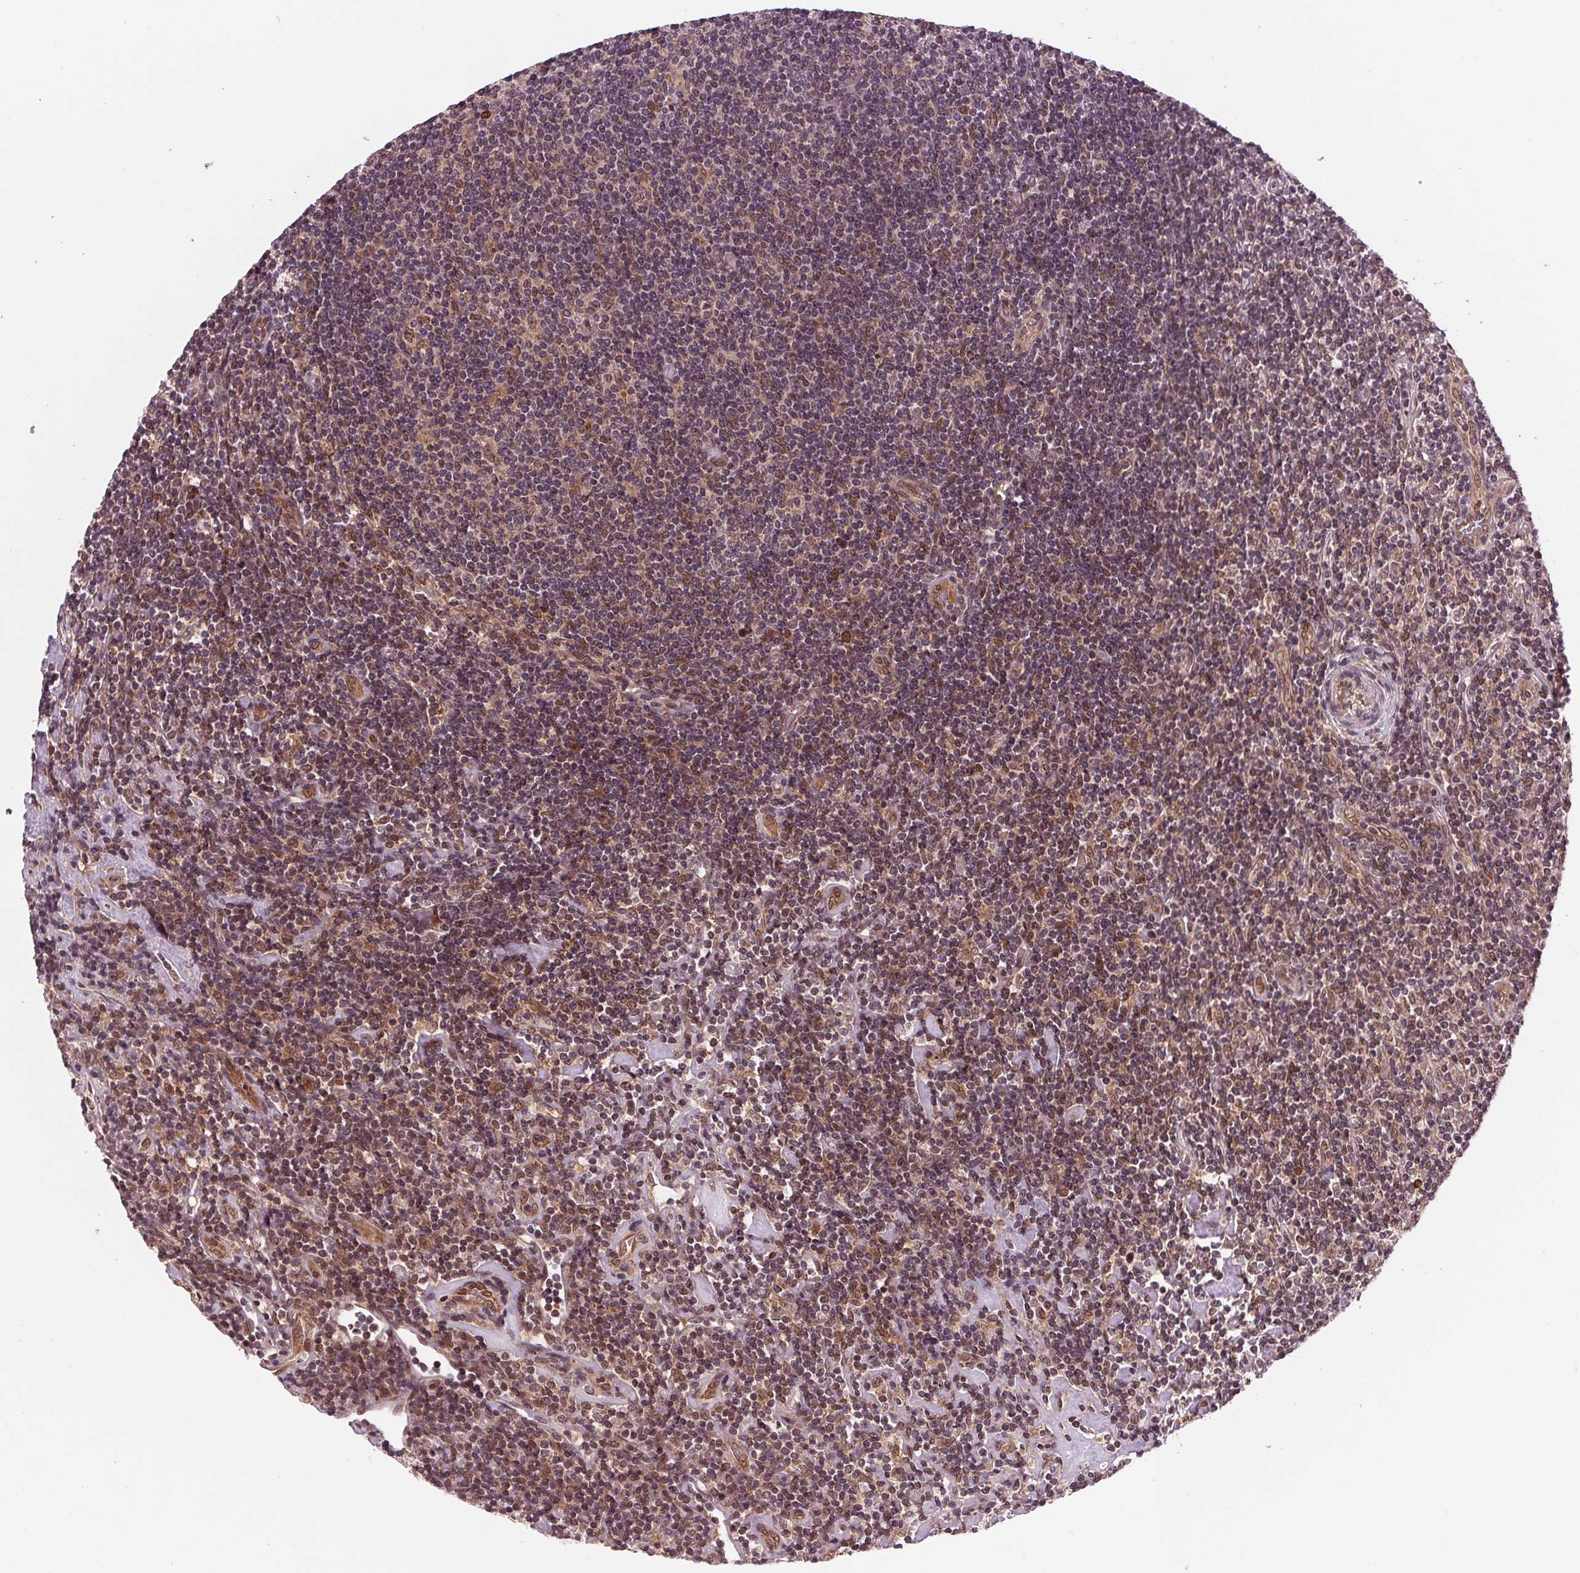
{"staining": {"intensity": "moderate", "quantity": "<25%", "location": "cytoplasmic/membranous"}, "tissue": "lymphoma", "cell_type": "Tumor cells", "image_type": "cancer", "snomed": [{"axis": "morphology", "description": "Hodgkin's disease, NOS"}, {"axis": "topography", "description": "Lymph node"}], "caption": "Tumor cells display low levels of moderate cytoplasmic/membranous positivity in approximately <25% of cells in human lymphoma.", "gene": "STAT3", "patient": {"sex": "male", "age": 40}}